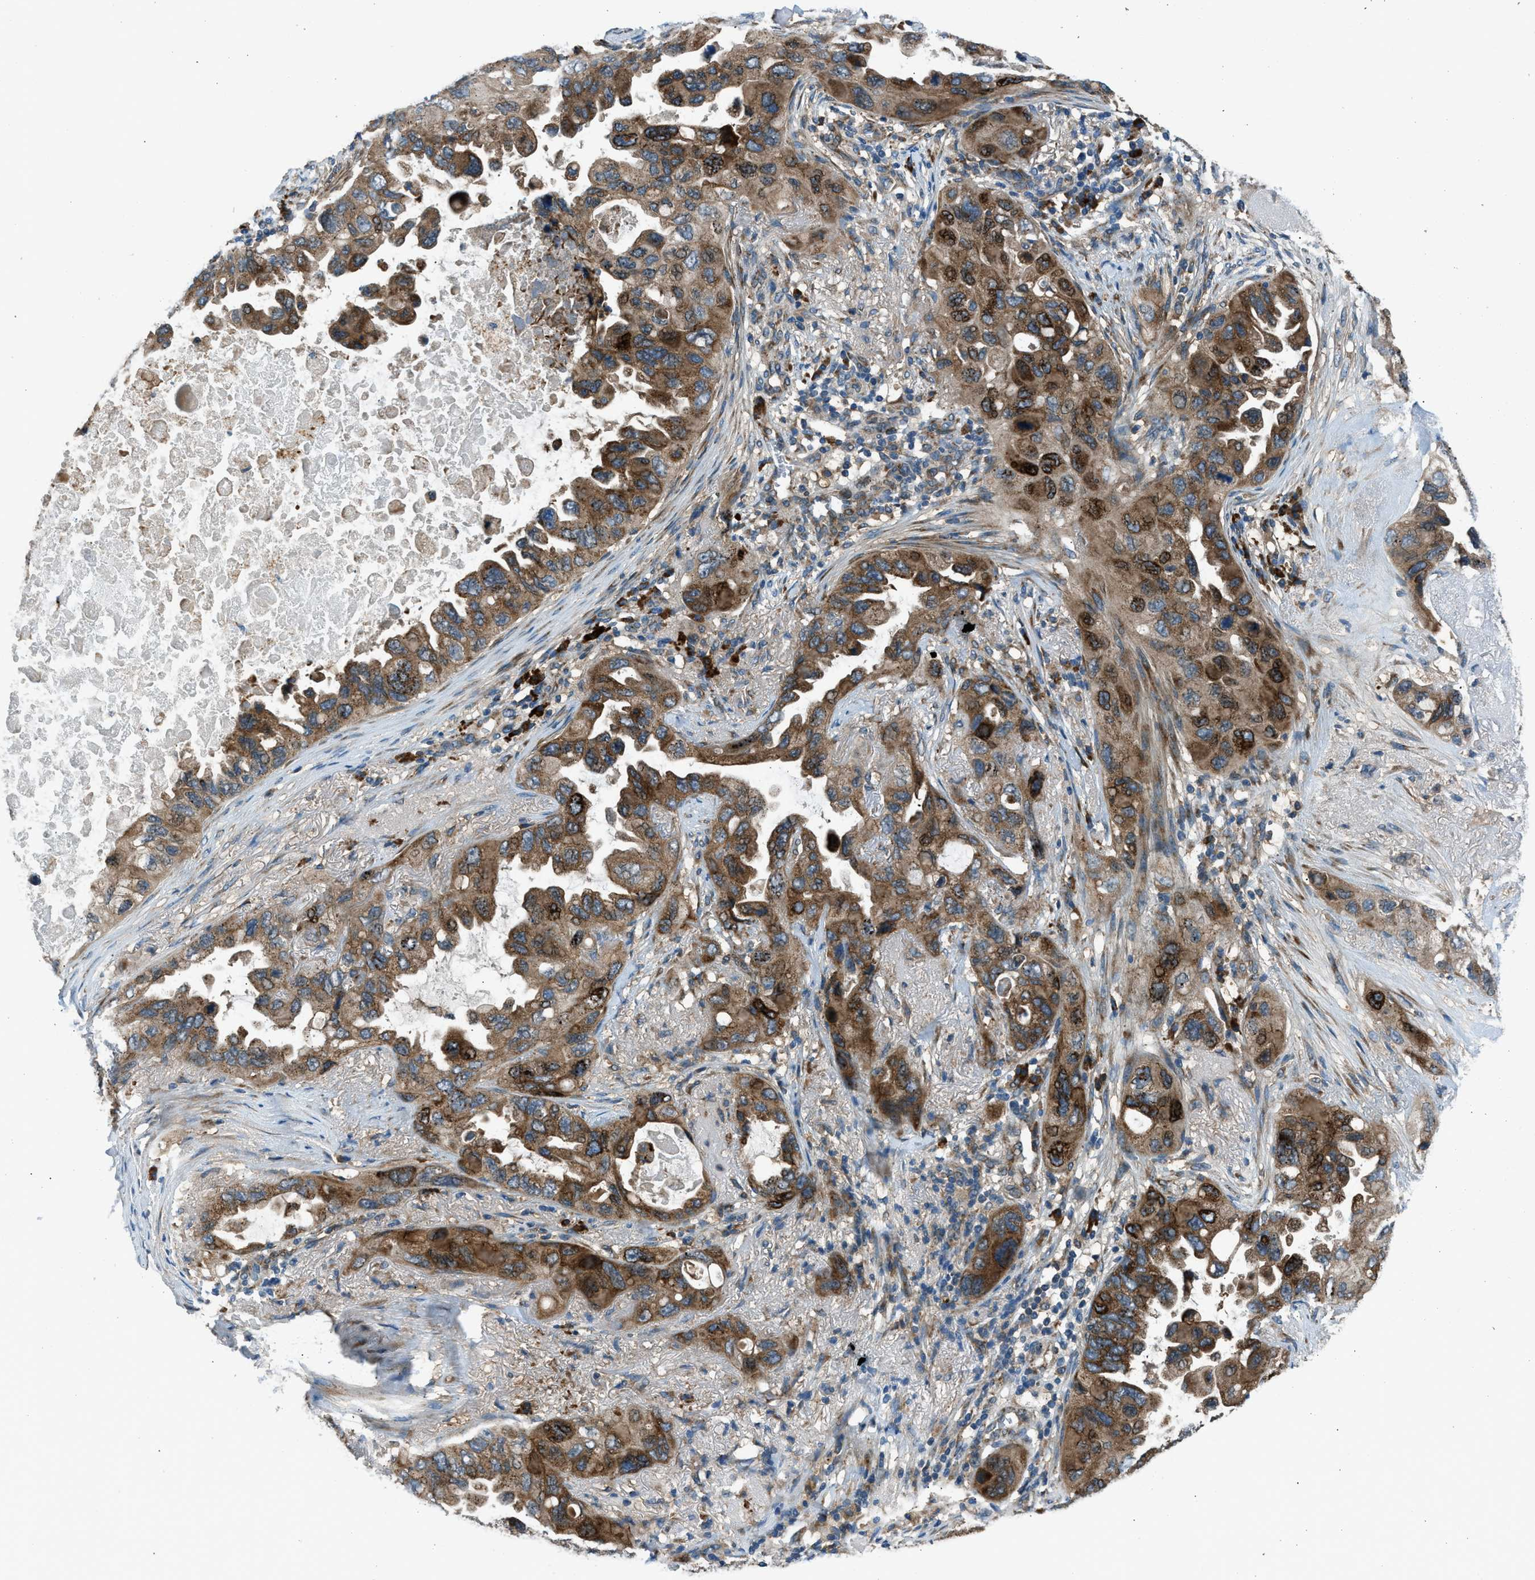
{"staining": {"intensity": "moderate", "quantity": ">75%", "location": "cytoplasmic/membranous"}, "tissue": "lung cancer", "cell_type": "Tumor cells", "image_type": "cancer", "snomed": [{"axis": "morphology", "description": "Squamous cell carcinoma, NOS"}, {"axis": "topography", "description": "Lung"}], "caption": "Immunohistochemical staining of human lung squamous cell carcinoma demonstrates medium levels of moderate cytoplasmic/membranous positivity in approximately >75% of tumor cells.", "gene": "EDARADD", "patient": {"sex": "female", "age": 73}}